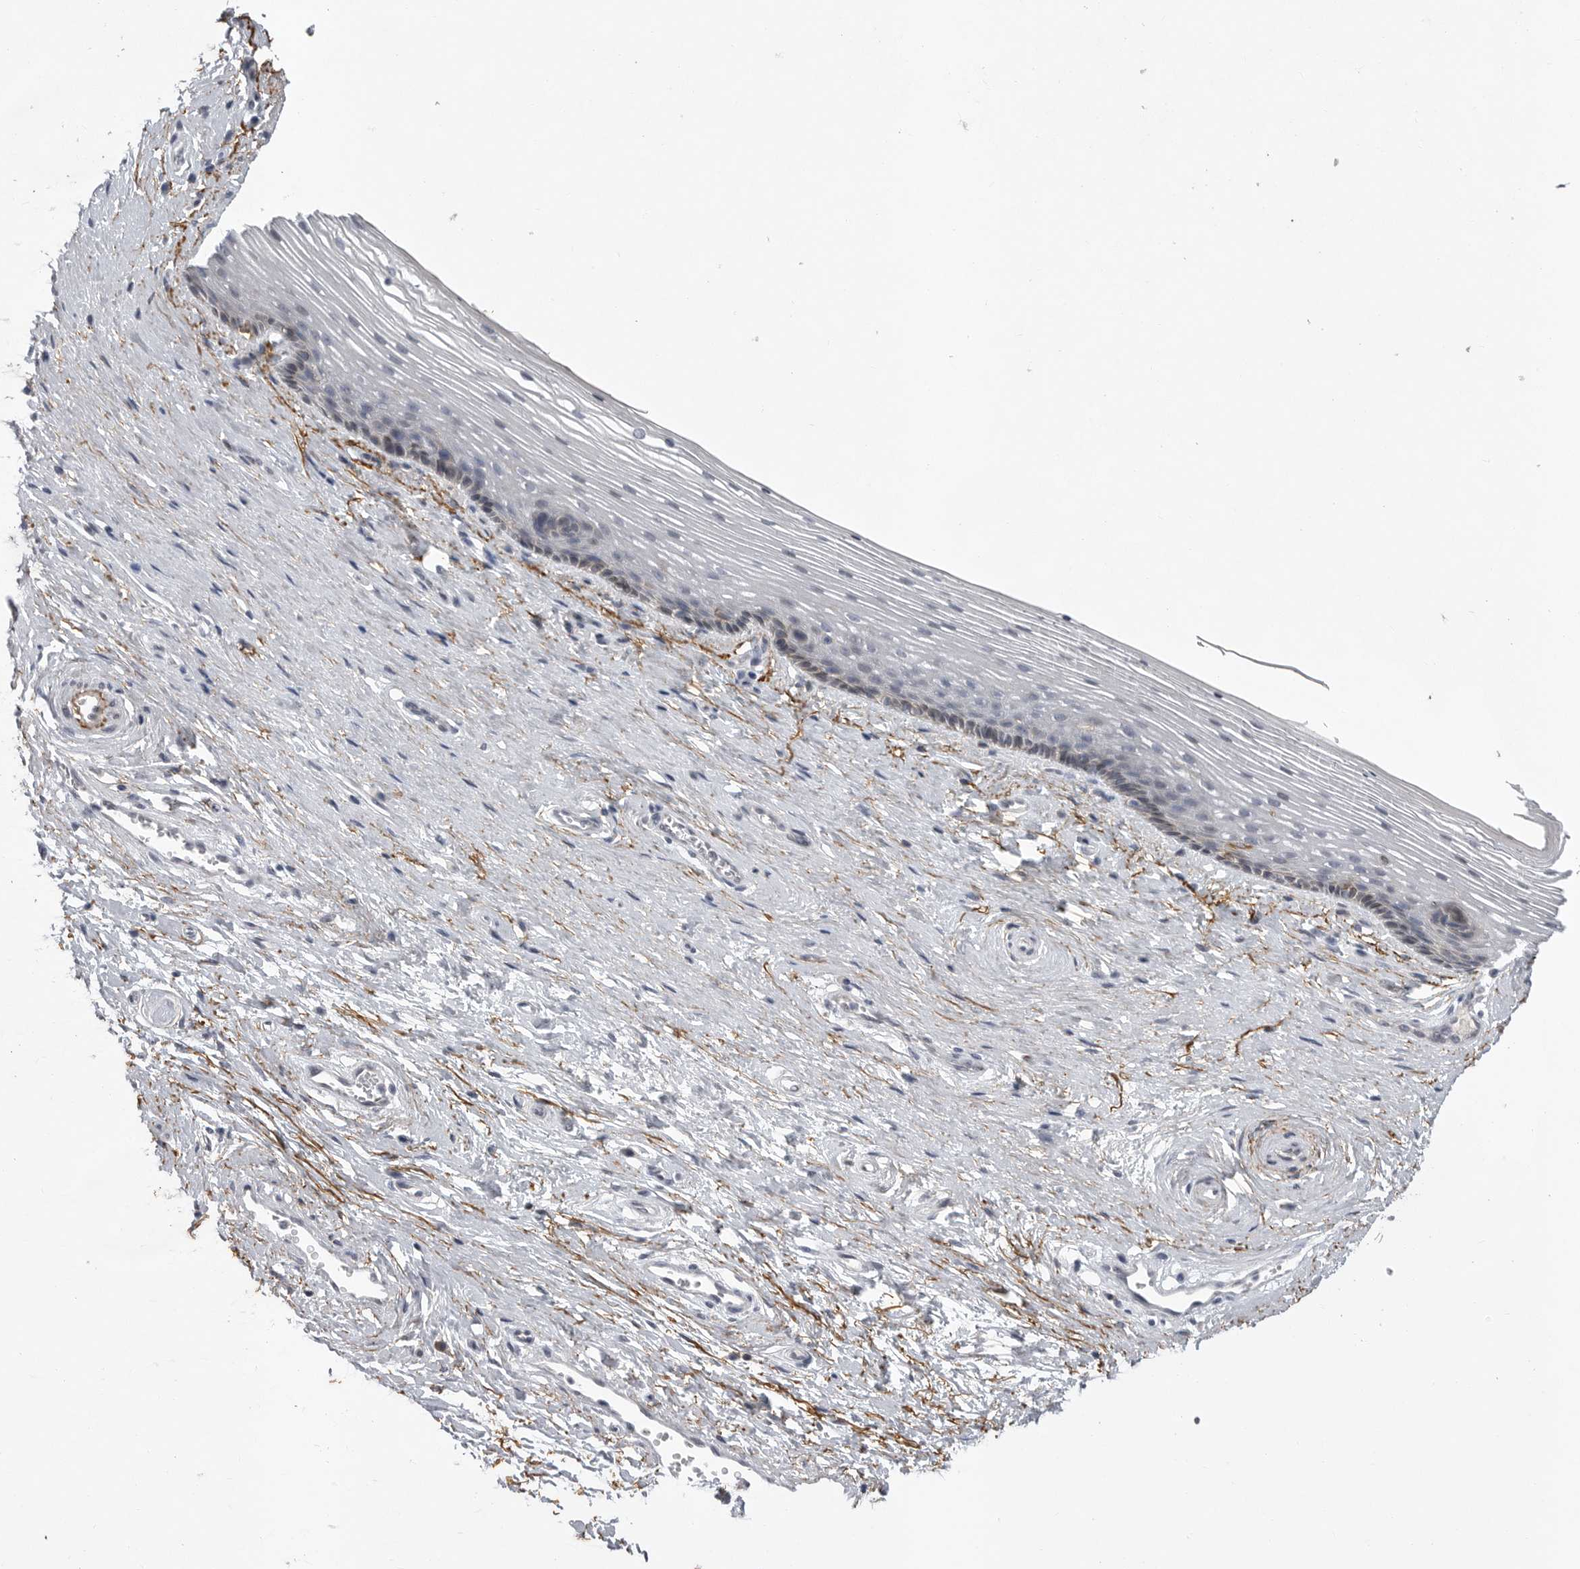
{"staining": {"intensity": "moderate", "quantity": "<25%", "location": "cytoplasmic/membranous"}, "tissue": "vagina", "cell_type": "Squamous epithelial cells", "image_type": "normal", "snomed": [{"axis": "morphology", "description": "Normal tissue, NOS"}, {"axis": "topography", "description": "Vagina"}], "caption": "Immunohistochemical staining of benign human vagina reveals moderate cytoplasmic/membranous protein positivity in about <25% of squamous epithelial cells.", "gene": "CRP", "patient": {"sex": "female", "age": 46}}